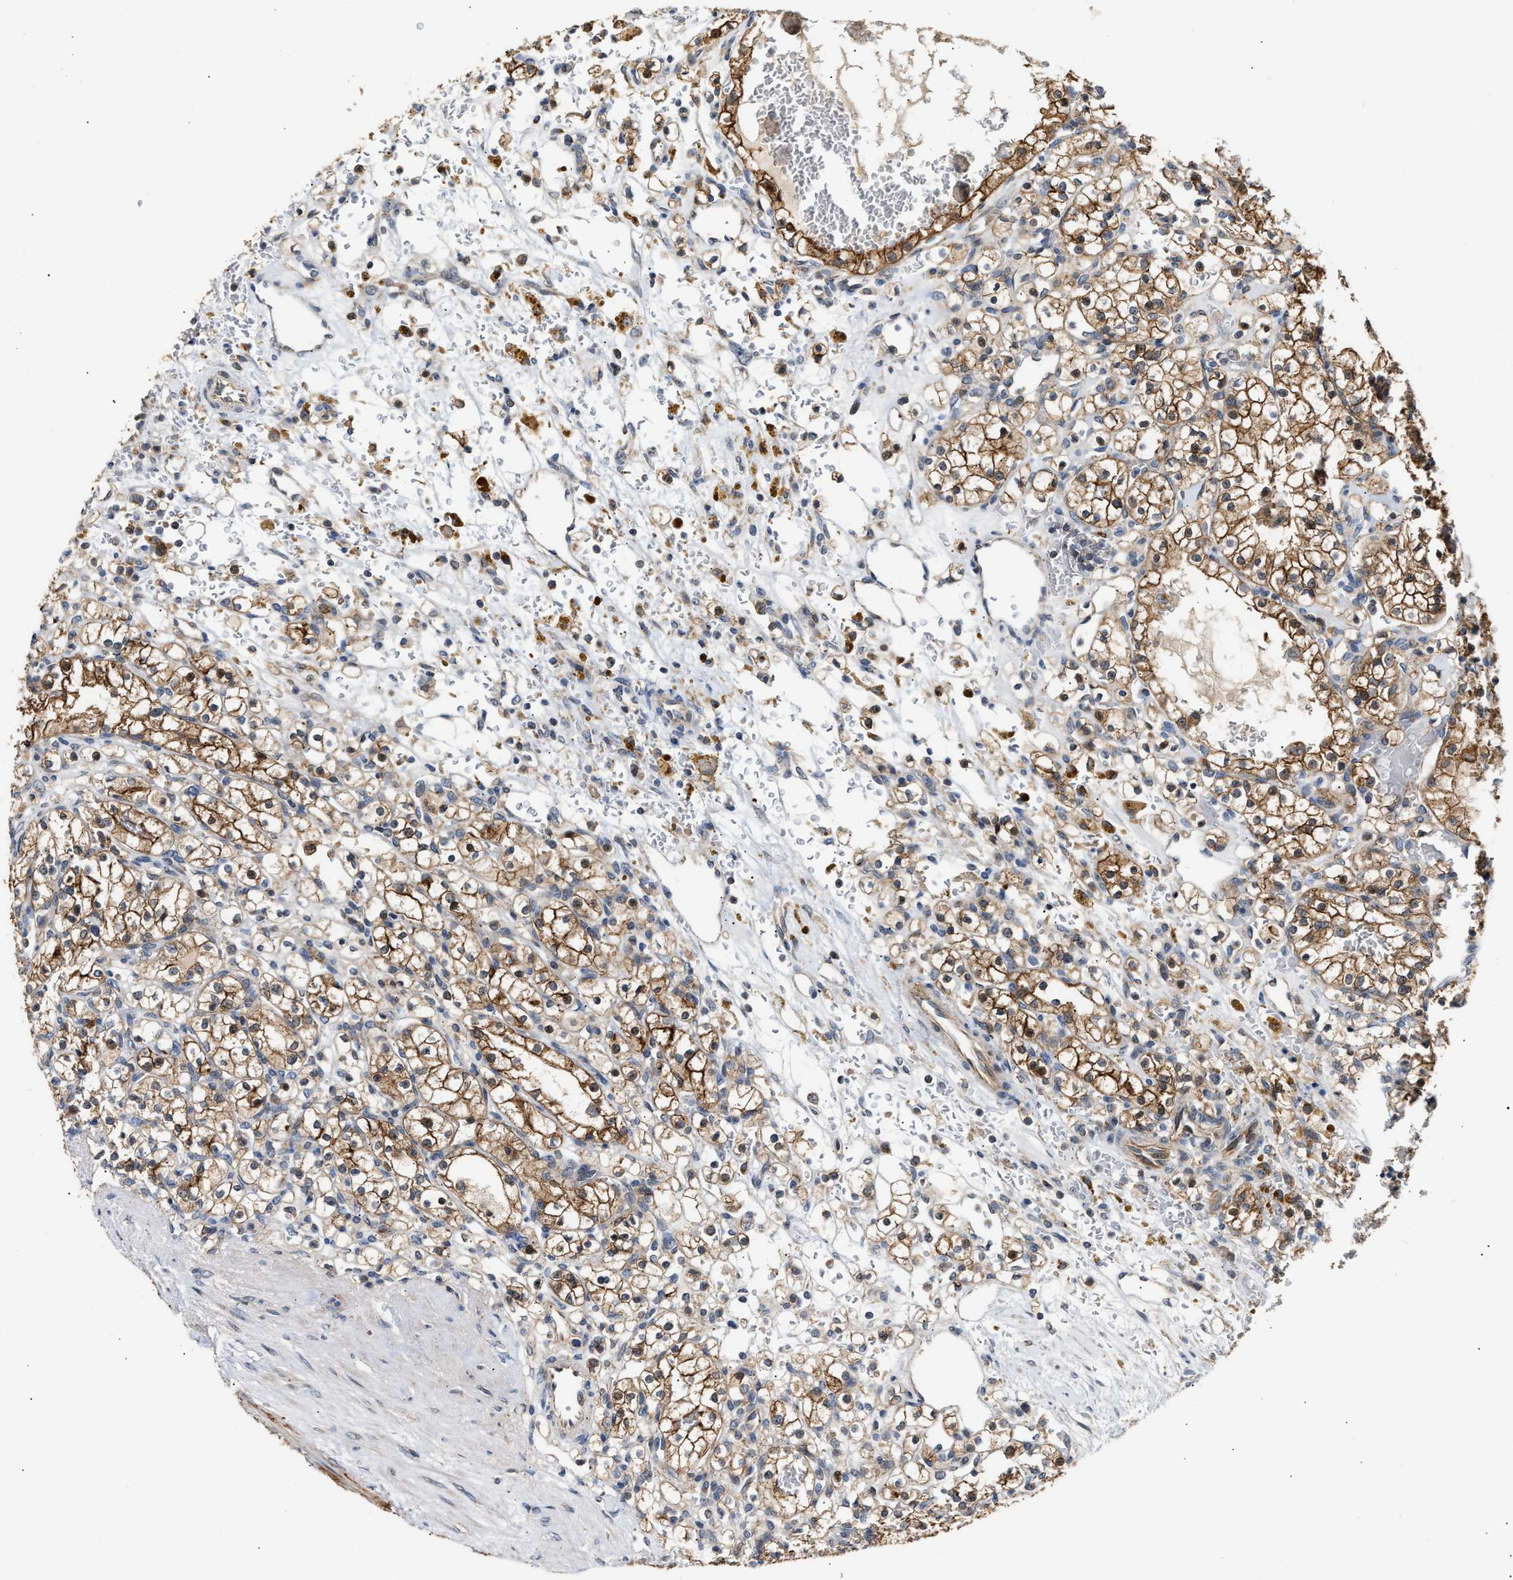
{"staining": {"intensity": "moderate", "quantity": ">75%", "location": "cytoplasmic/membranous"}, "tissue": "renal cancer", "cell_type": "Tumor cells", "image_type": "cancer", "snomed": [{"axis": "morphology", "description": "Normal tissue, NOS"}, {"axis": "morphology", "description": "Adenocarcinoma, NOS"}, {"axis": "topography", "description": "Kidney"}], "caption": "Brown immunohistochemical staining in renal cancer shows moderate cytoplasmic/membranous expression in approximately >75% of tumor cells. (DAB (3,3'-diaminobenzidine) IHC with brightfield microscopy, high magnification).", "gene": "EXTL2", "patient": {"sex": "female", "age": 55}}